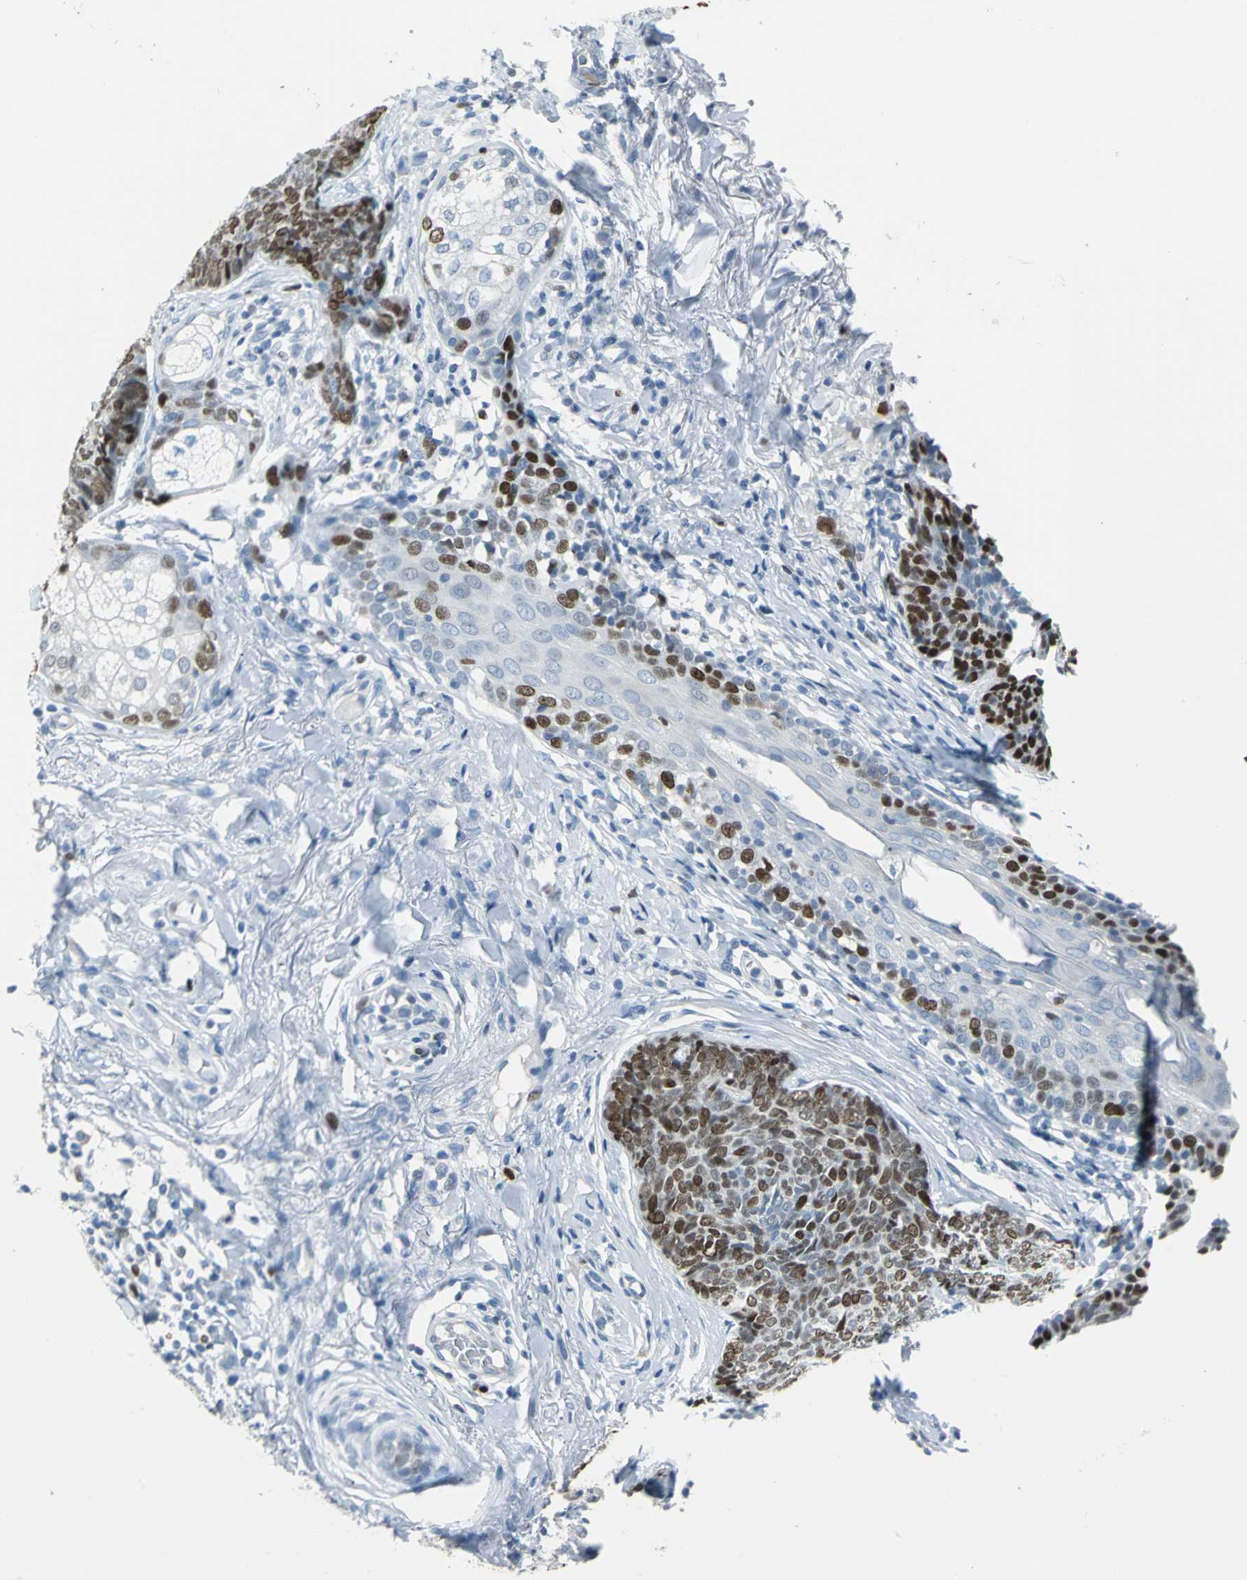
{"staining": {"intensity": "moderate", "quantity": ">75%", "location": "nuclear"}, "tissue": "skin cancer", "cell_type": "Tumor cells", "image_type": "cancer", "snomed": [{"axis": "morphology", "description": "Normal tissue, NOS"}, {"axis": "morphology", "description": "Basal cell carcinoma"}, {"axis": "topography", "description": "Skin"}], "caption": "This histopathology image reveals IHC staining of human skin cancer, with medium moderate nuclear positivity in approximately >75% of tumor cells.", "gene": "MCM3", "patient": {"sex": "female", "age": 69}}